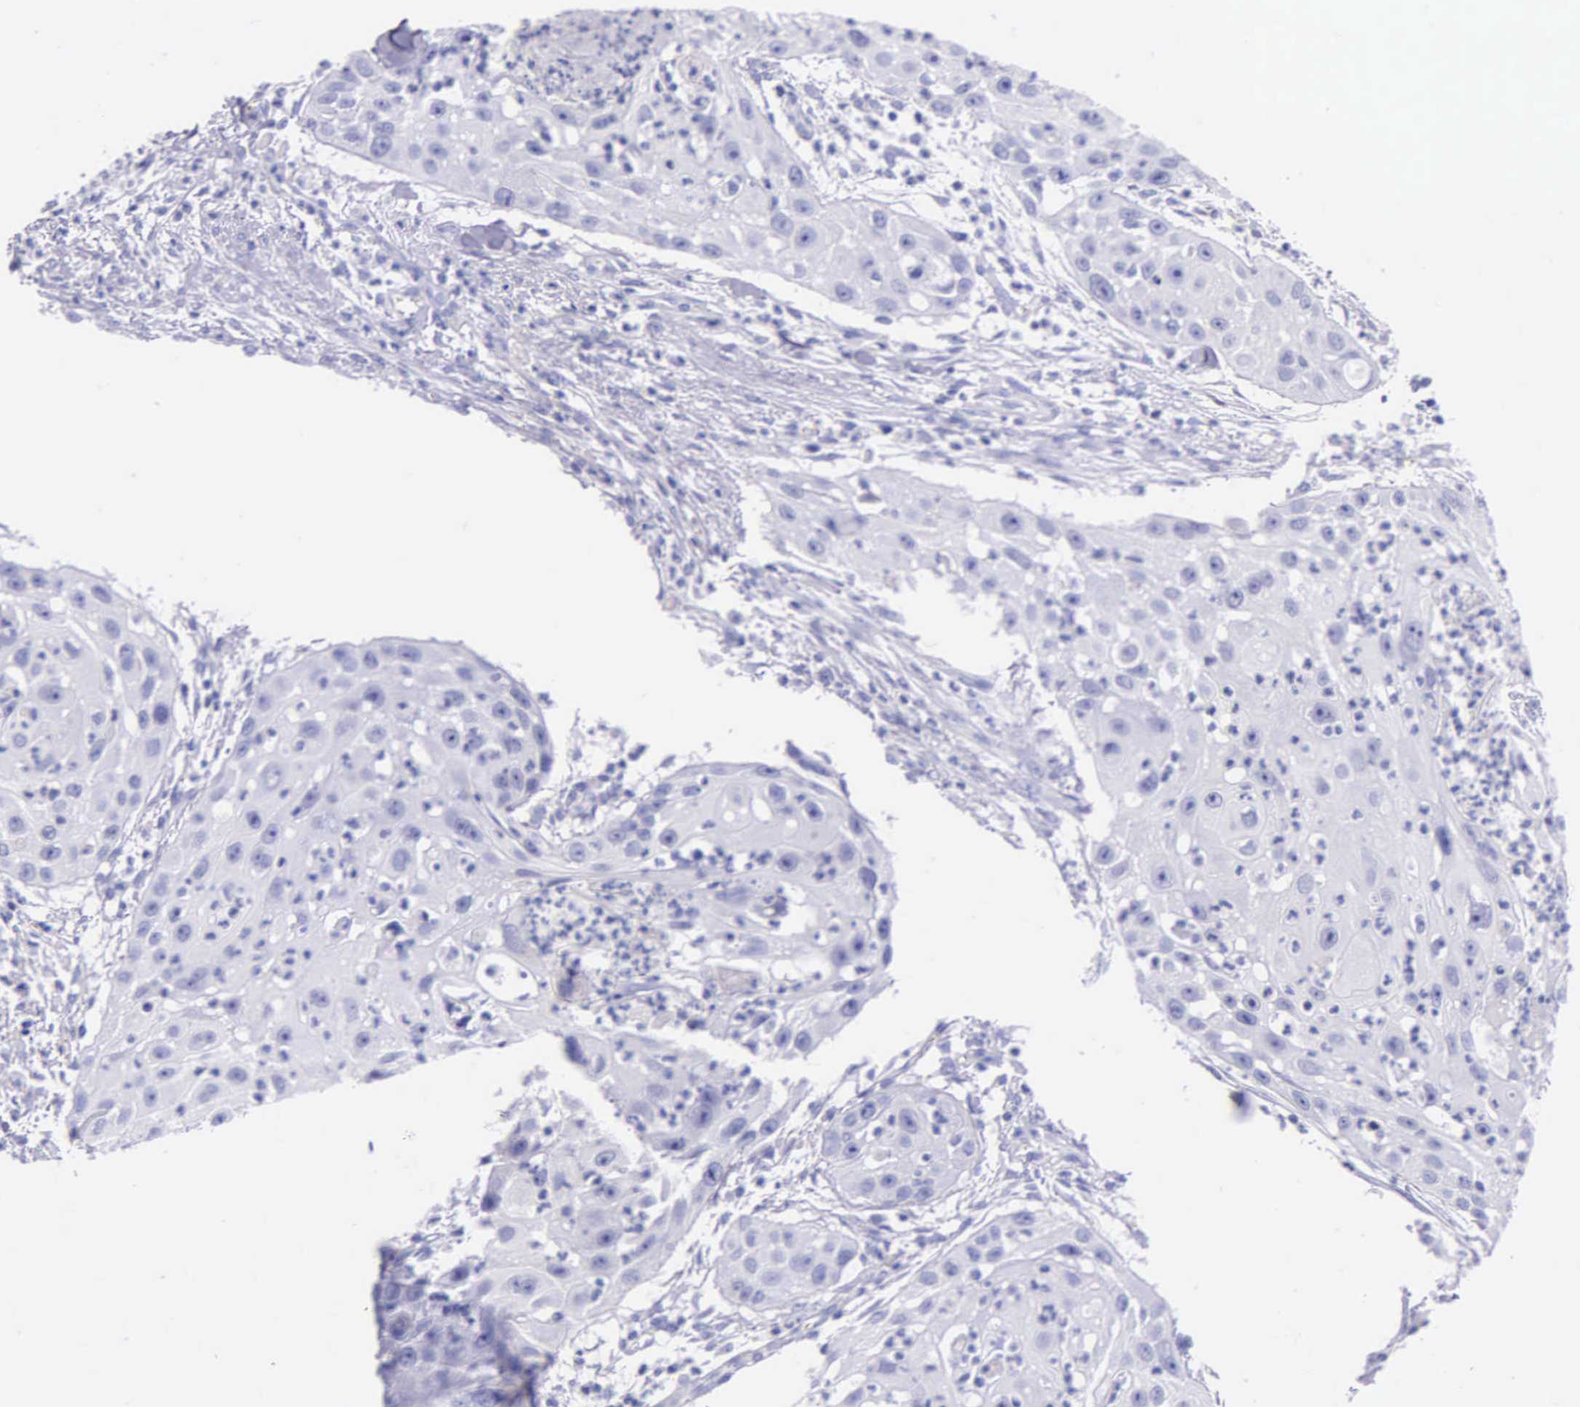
{"staining": {"intensity": "negative", "quantity": "none", "location": "none"}, "tissue": "head and neck cancer", "cell_type": "Tumor cells", "image_type": "cancer", "snomed": [{"axis": "morphology", "description": "Squamous cell carcinoma, NOS"}, {"axis": "topography", "description": "Head-Neck"}], "caption": "This photomicrograph is of head and neck squamous cell carcinoma stained with immunohistochemistry to label a protein in brown with the nuclei are counter-stained blue. There is no positivity in tumor cells.", "gene": "KLK3", "patient": {"sex": "male", "age": 64}}